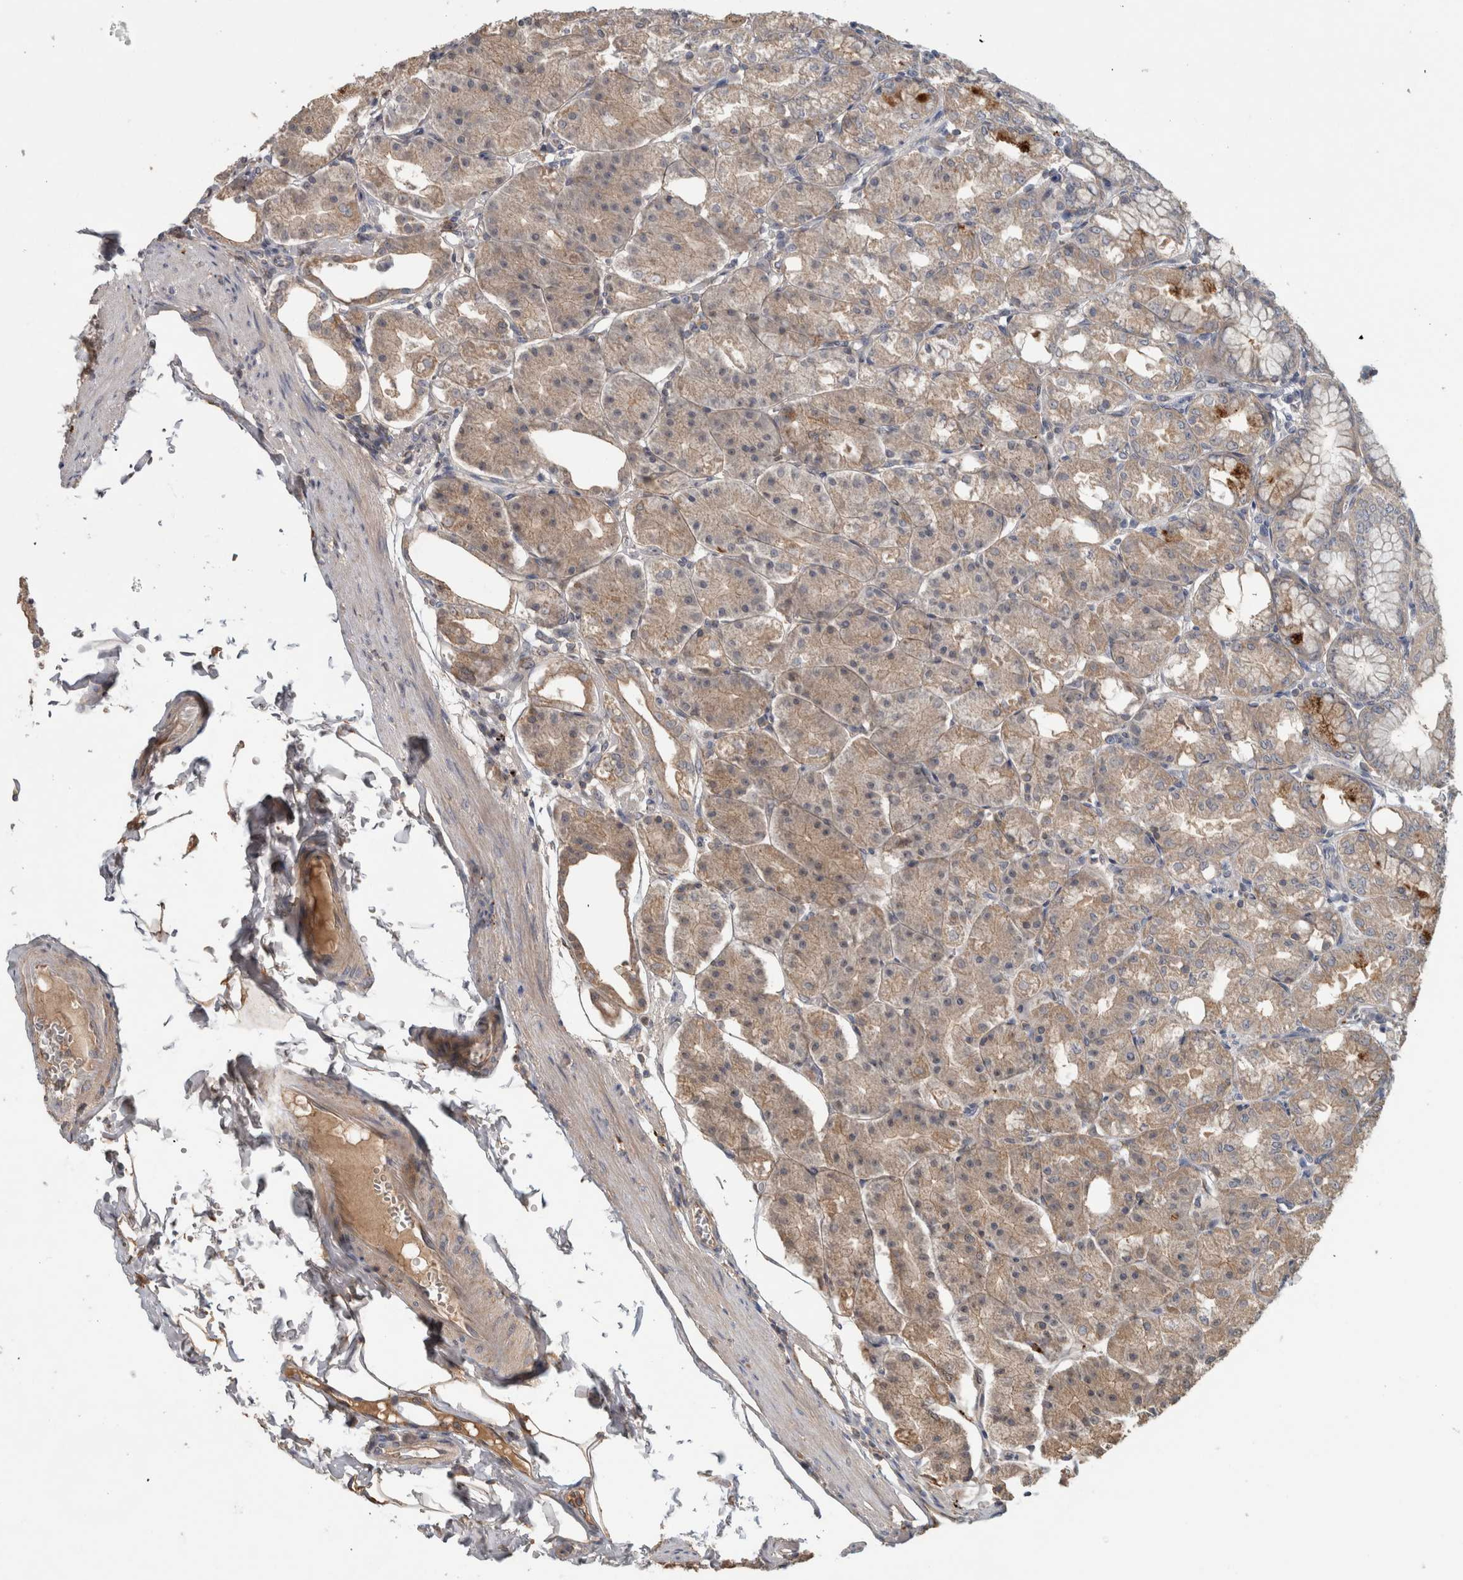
{"staining": {"intensity": "weak", "quantity": ">75%", "location": "cytoplasmic/membranous"}, "tissue": "stomach", "cell_type": "Glandular cells", "image_type": "normal", "snomed": [{"axis": "morphology", "description": "Normal tissue, NOS"}, {"axis": "topography", "description": "Stomach, lower"}], "caption": "Protein expression analysis of normal human stomach reveals weak cytoplasmic/membranous expression in about >75% of glandular cells. (DAB IHC with brightfield microscopy, high magnification).", "gene": "TARBP1", "patient": {"sex": "male", "age": 71}}